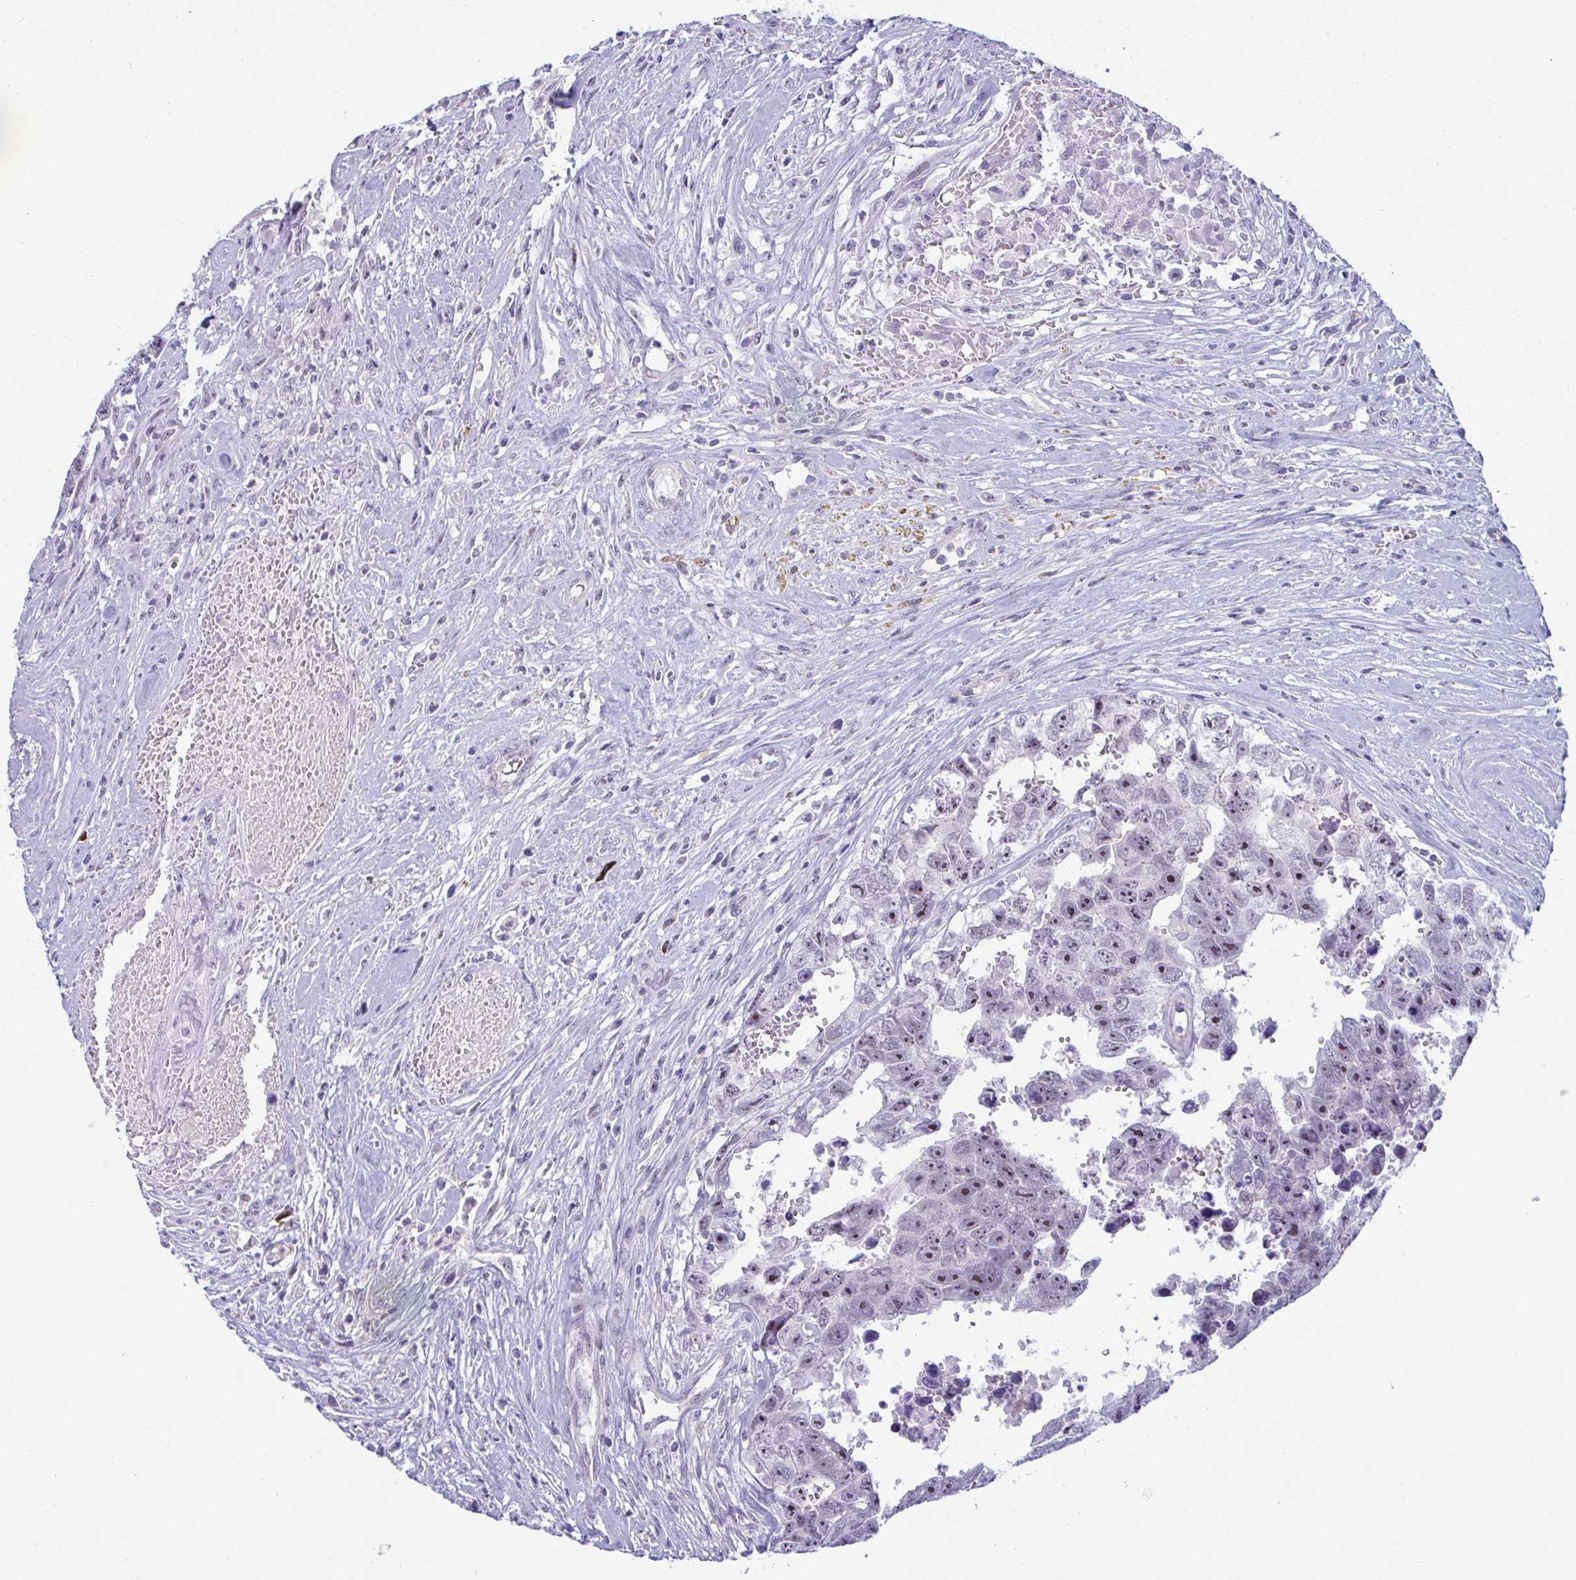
{"staining": {"intensity": "moderate", "quantity": "<25%", "location": "nuclear"}, "tissue": "testis cancer", "cell_type": "Tumor cells", "image_type": "cancer", "snomed": [{"axis": "morphology", "description": "Carcinoma, Embryonal, NOS"}, {"axis": "topography", "description": "Testis"}], "caption": "Testis embryonal carcinoma stained for a protein (brown) demonstrates moderate nuclear positive expression in approximately <25% of tumor cells.", "gene": "USP35", "patient": {"sex": "male", "age": 22}}